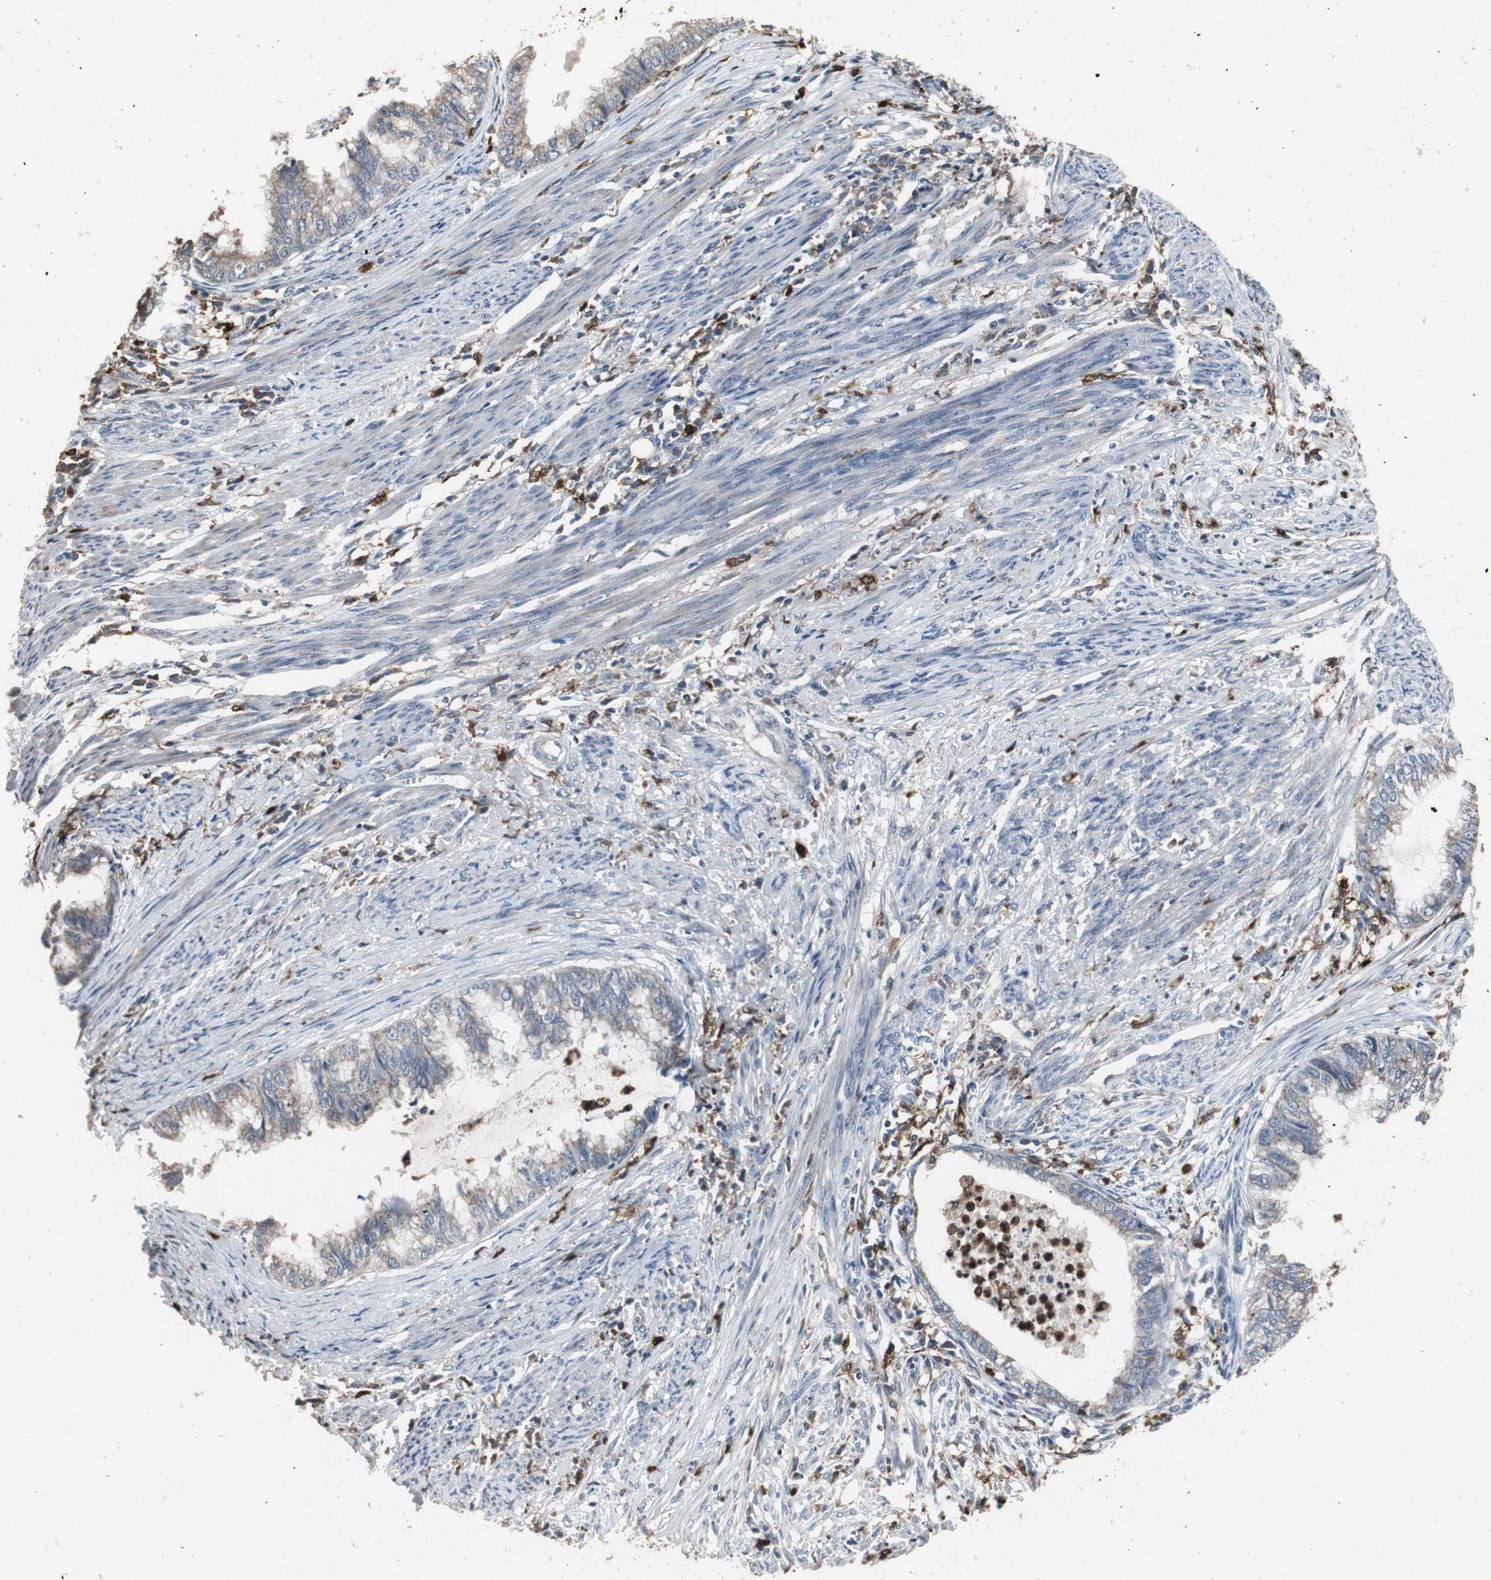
{"staining": {"intensity": "weak", "quantity": ">75%", "location": "cytoplasmic/membranous"}, "tissue": "endometrial cancer", "cell_type": "Tumor cells", "image_type": "cancer", "snomed": [{"axis": "morphology", "description": "Adenocarcinoma, NOS"}, {"axis": "topography", "description": "Endometrium"}], "caption": "Immunohistochemistry of endometrial cancer (adenocarcinoma) demonstrates low levels of weak cytoplasmic/membranous expression in approximately >75% of tumor cells.", "gene": "NCF2", "patient": {"sex": "female", "age": 79}}